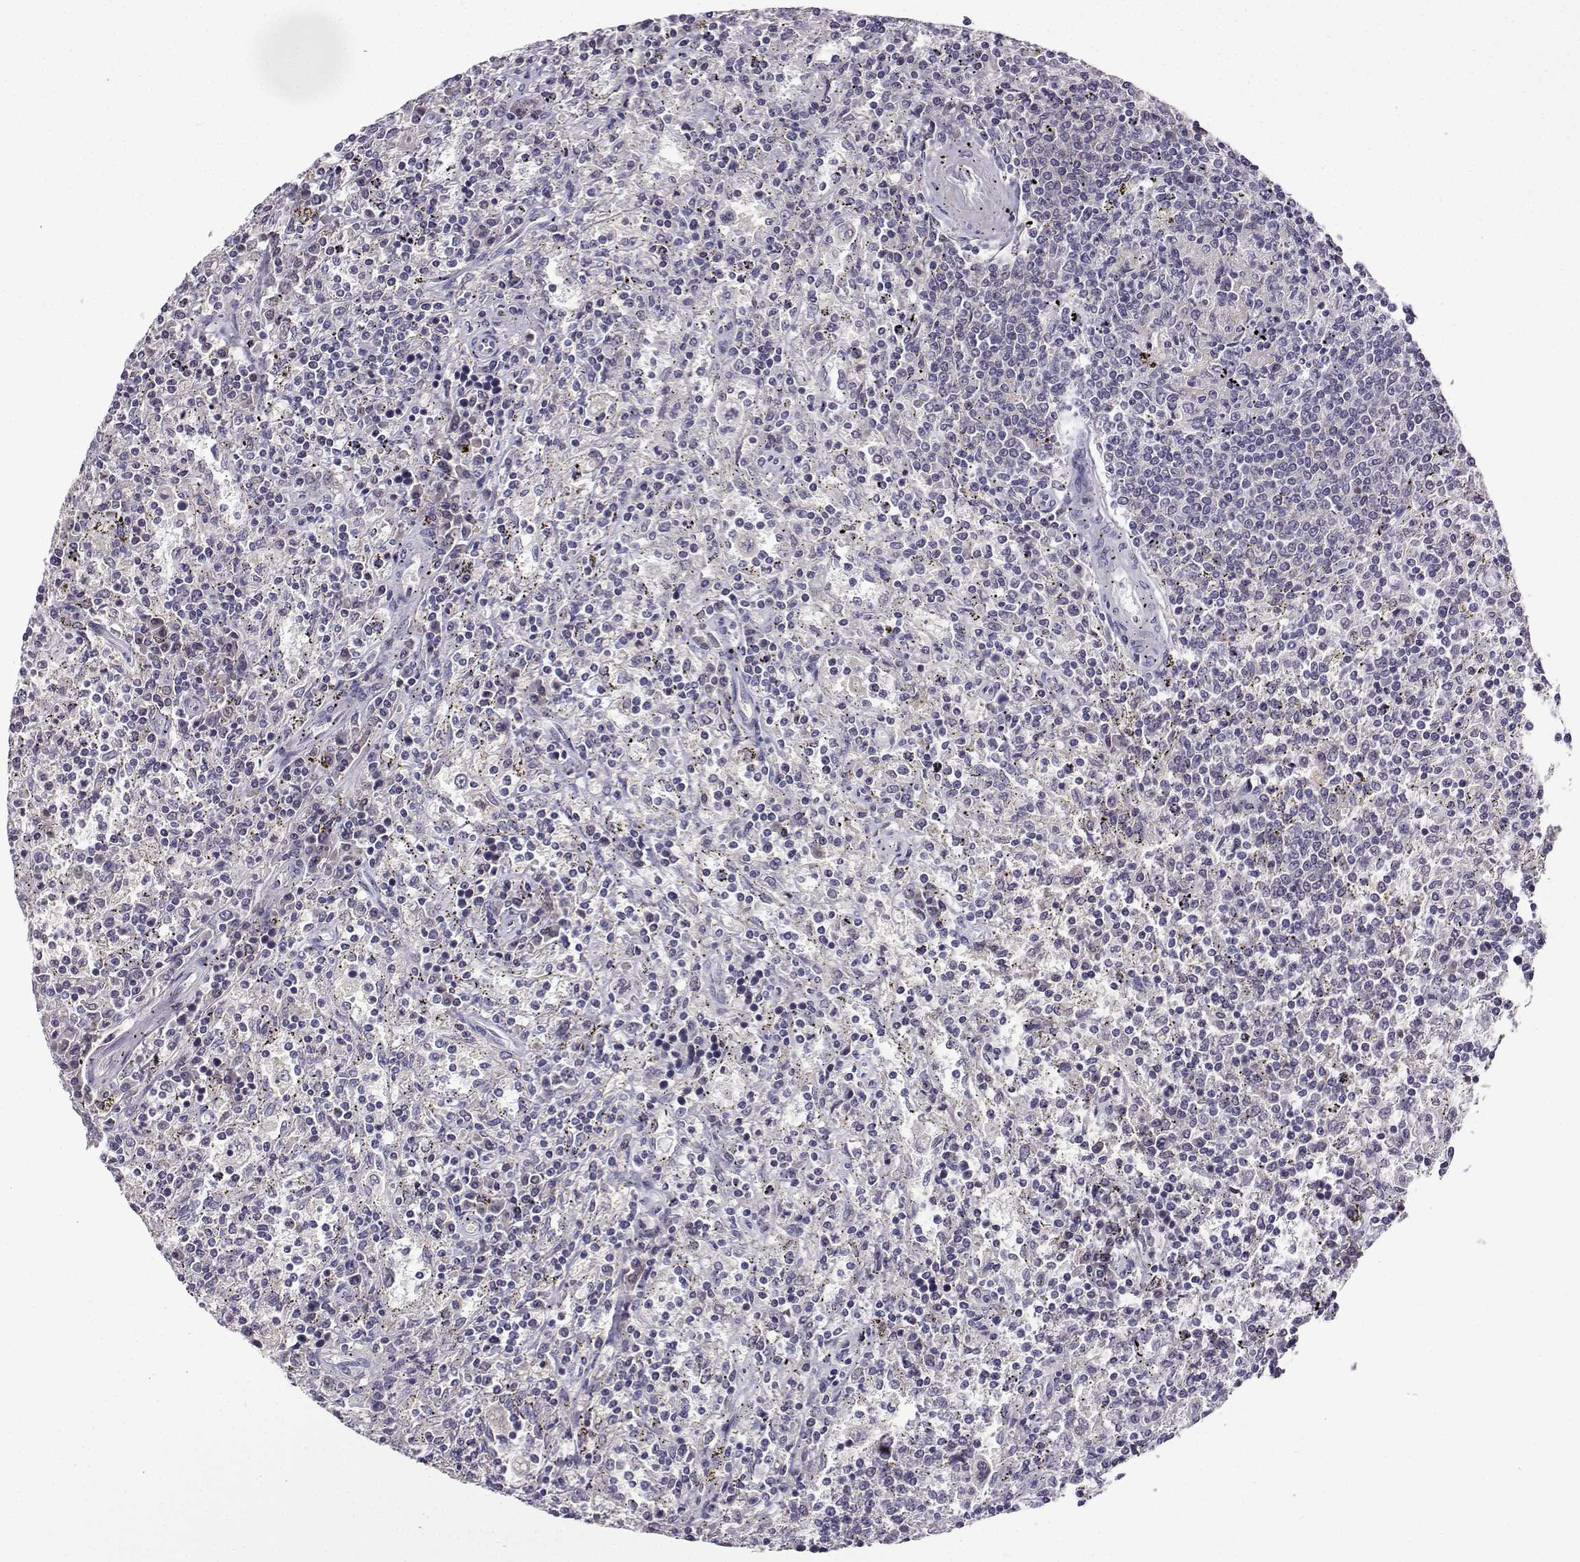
{"staining": {"intensity": "negative", "quantity": "none", "location": "none"}, "tissue": "lymphoma", "cell_type": "Tumor cells", "image_type": "cancer", "snomed": [{"axis": "morphology", "description": "Malignant lymphoma, non-Hodgkin's type, Low grade"}, {"axis": "topography", "description": "Spleen"}], "caption": "Tumor cells show no significant protein staining in lymphoma.", "gene": "LRFN2", "patient": {"sex": "male", "age": 62}}